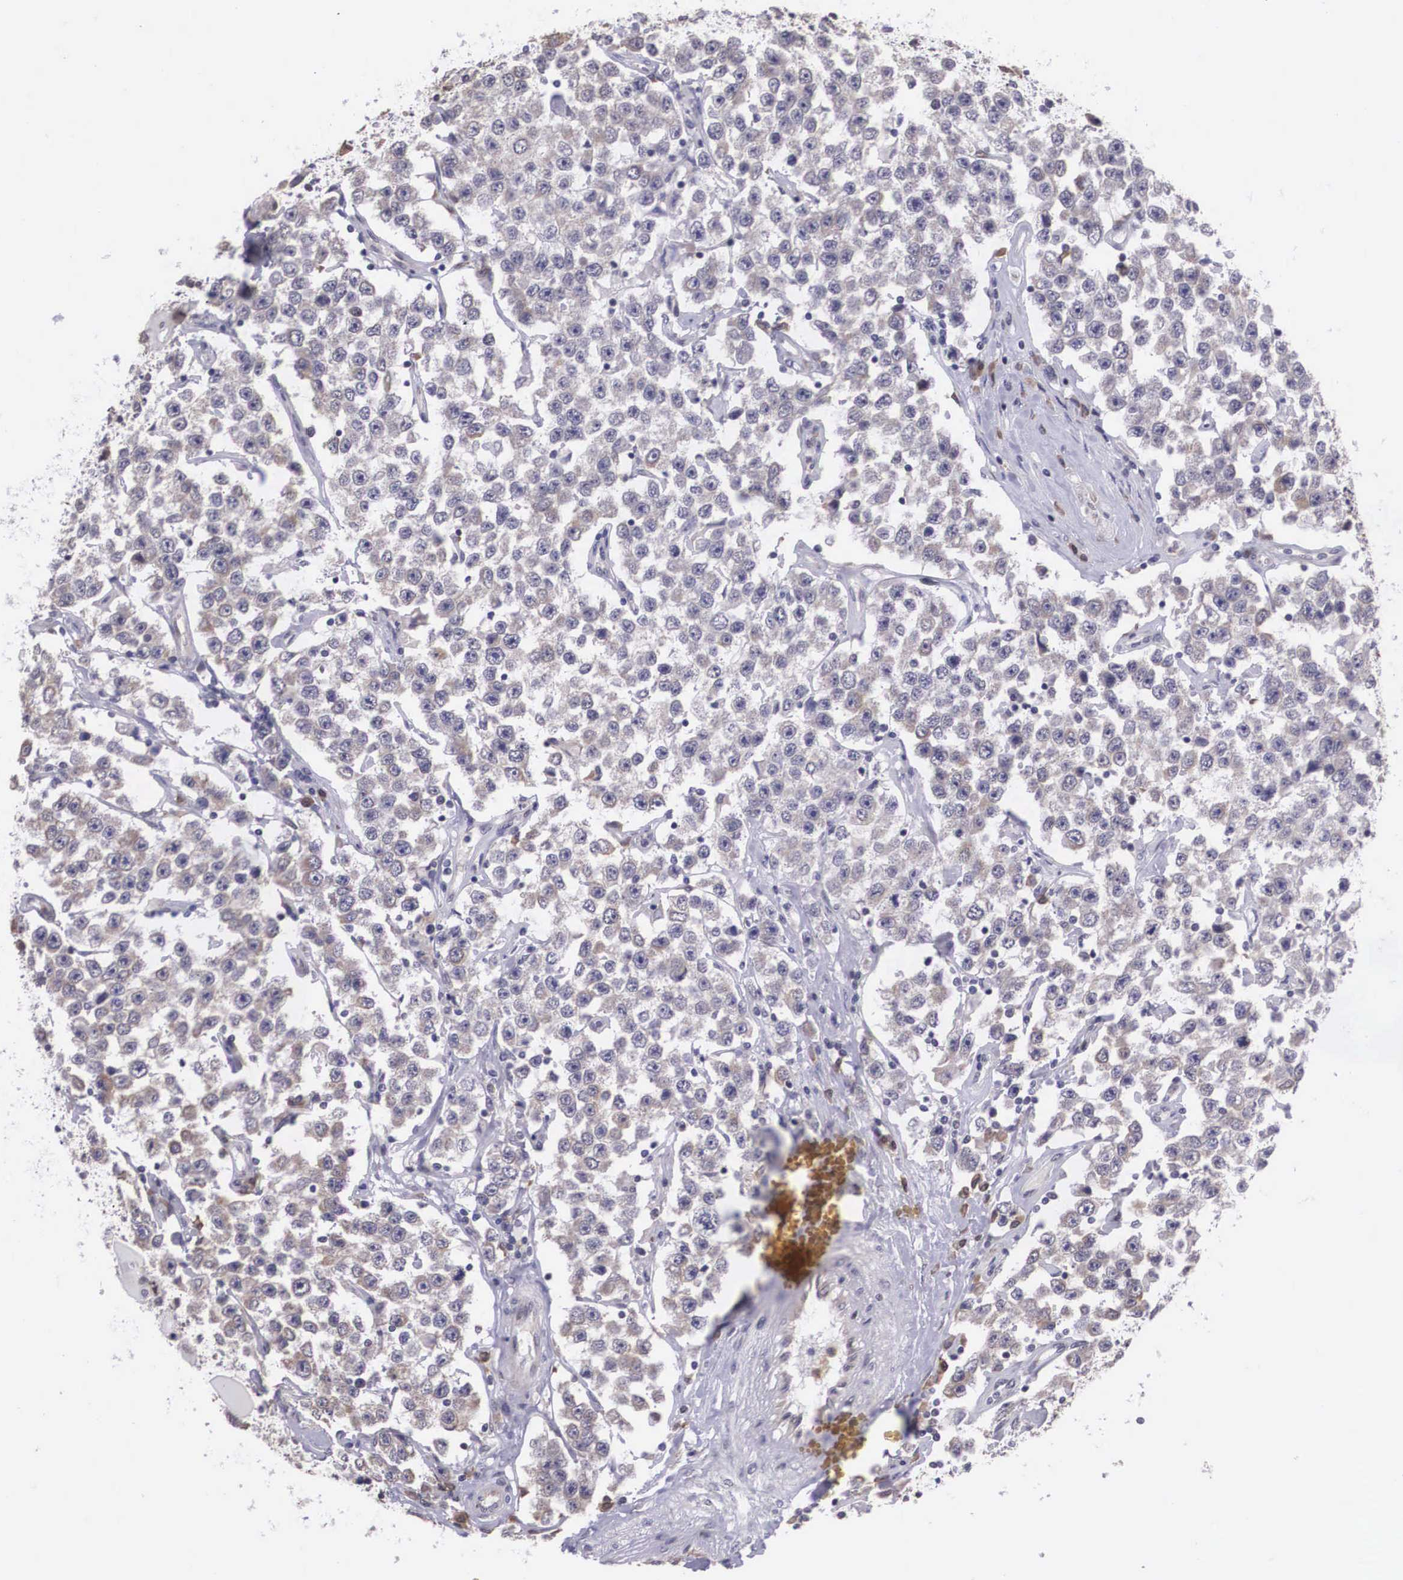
{"staining": {"intensity": "negative", "quantity": "none", "location": "none"}, "tissue": "testis cancer", "cell_type": "Tumor cells", "image_type": "cancer", "snomed": [{"axis": "morphology", "description": "Seminoma, NOS"}, {"axis": "topography", "description": "Testis"}], "caption": "An immunohistochemistry (IHC) micrograph of testis cancer is shown. There is no staining in tumor cells of testis cancer.", "gene": "SLC25A21", "patient": {"sex": "male", "age": 52}}